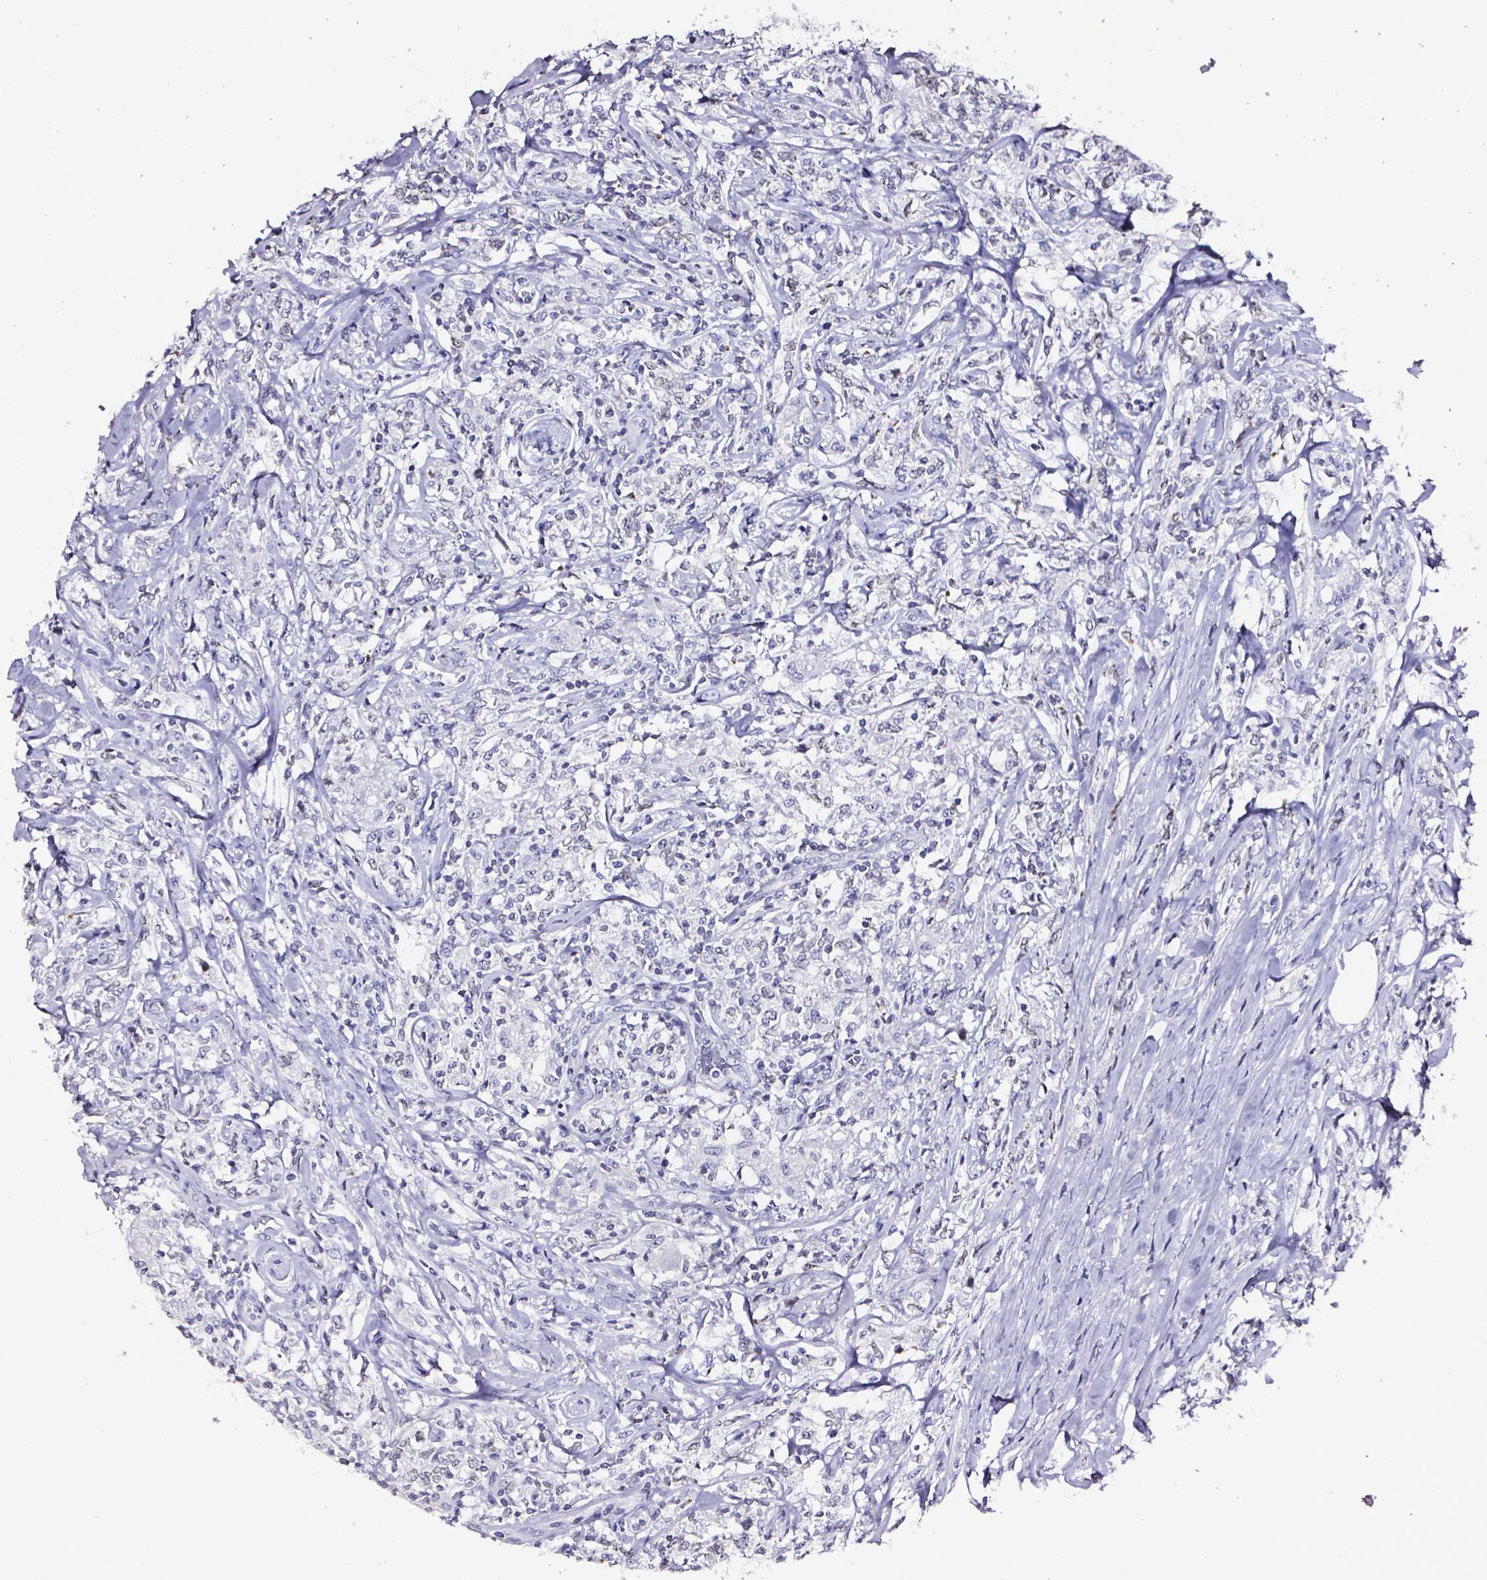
{"staining": {"intensity": "negative", "quantity": "none", "location": "none"}, "tissue": "lymphoma", "cell_type": "Tumor cells", "image_type": "cancer", "snomed": [{"axis": "morphology", "description": "Malignant lymphoma, non-Hodgkin's type, High grade"}, {"axis": "topography", "description": "Lymph node"}], "caption": "The photomicrograph shows no significant staining in tumor cells of lymphoma. (DAB (3,3'-diaminobenzidine) immunohistochemistry (IHC) visualized using brightfield microscopy, high magnification).", "gene": "AKR1B10", "patient": {"sex": "female", "age": 84}}